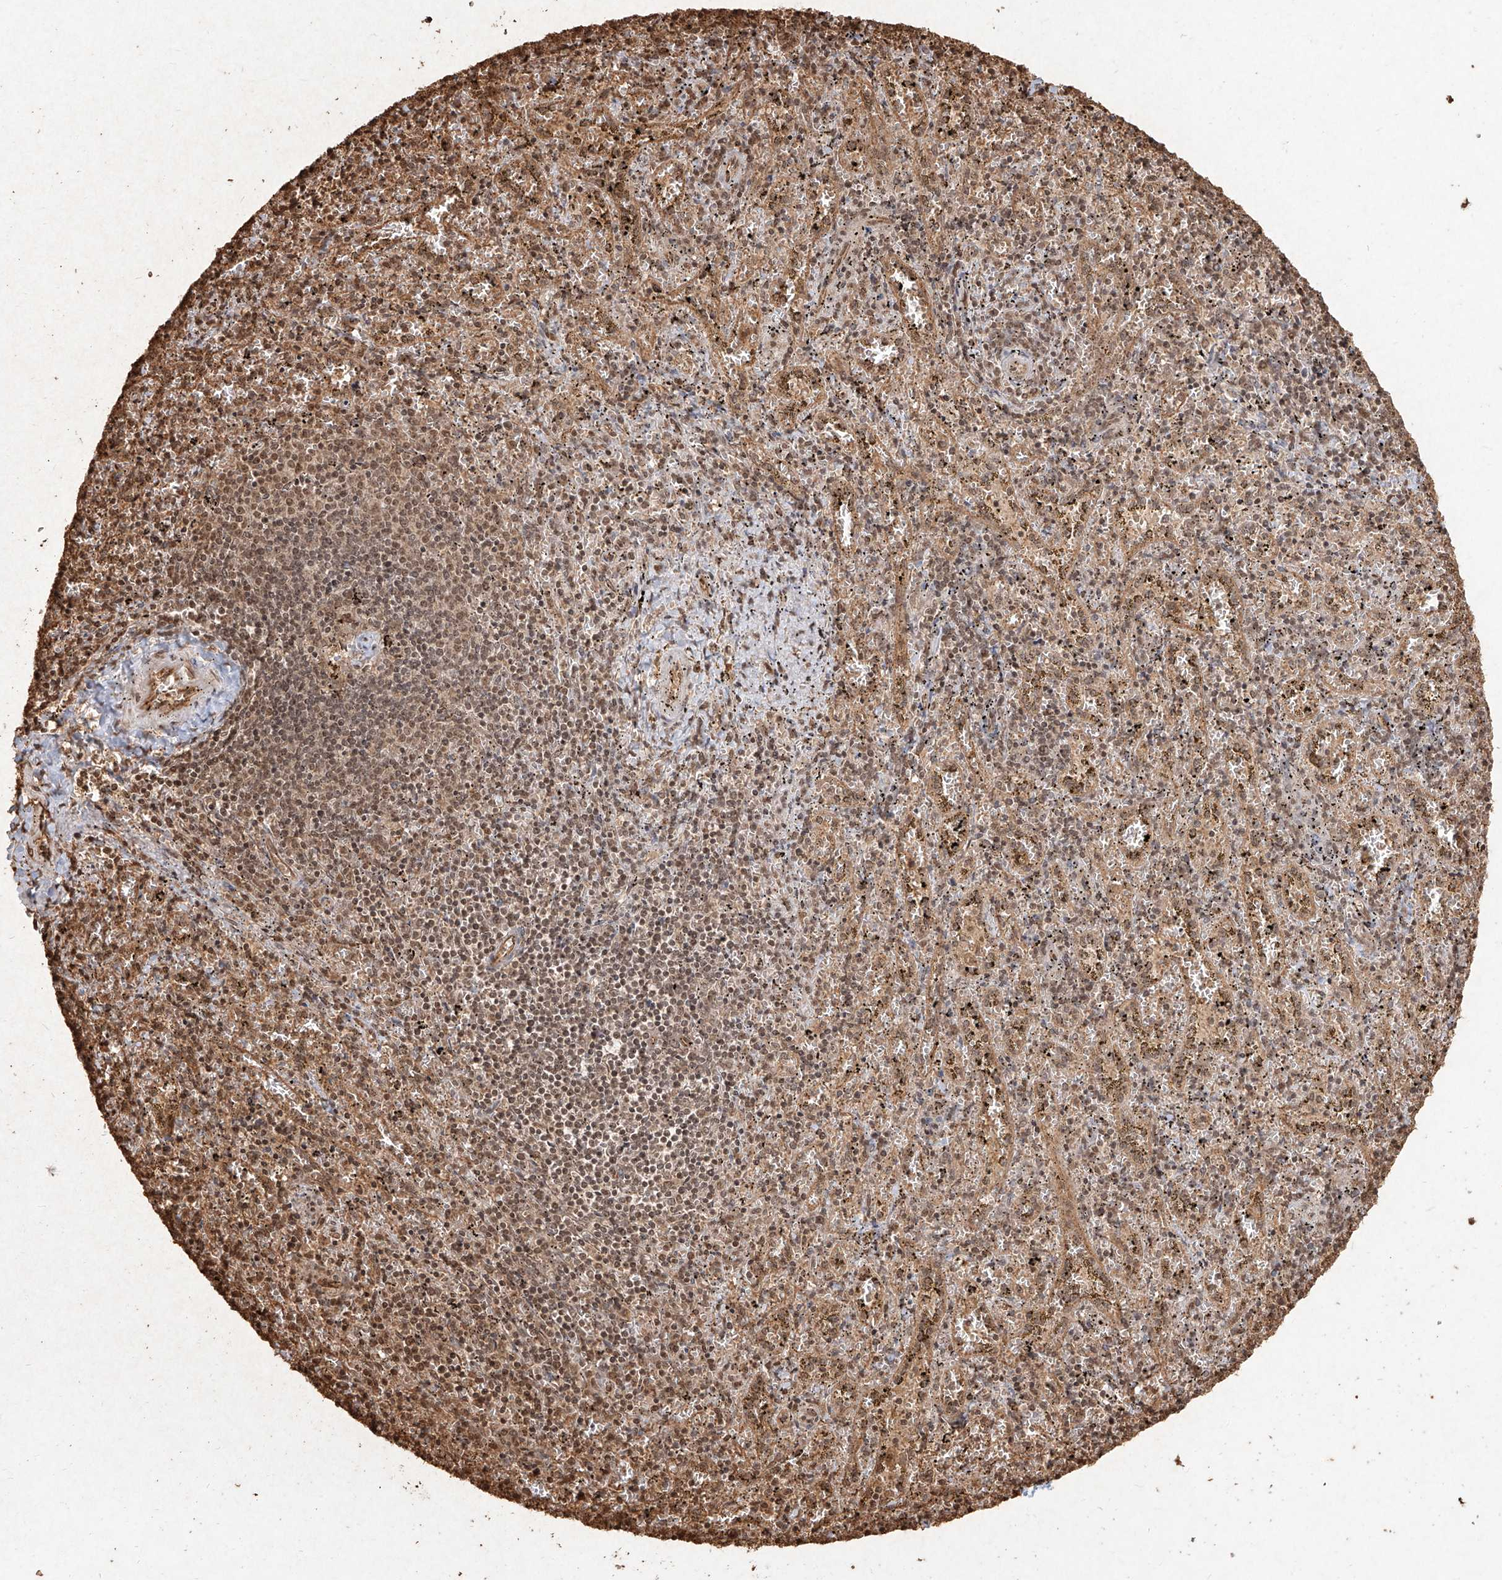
{"staining": {"intensity": "moderate", "quantity": ">75%", "location": "cytoplasmic/membranous,nuclear"}, "tissue": "spleen", "cell_type": "Cells in red pulp", "image_type": "normal", "snomed": [{"axis": "morphology", "description": "Normal tissue, NOS"}, {"axis": "topography", "description": "Spleen"}], "caption": "Human spleen stained for a protein (brown) shows moderate cytoplasmic/membranous,nuclear positive staining in approximately >75% of cells in red pulp.", "gene": "UBE2K", "patient": {"sex": "male", "age": 11}}